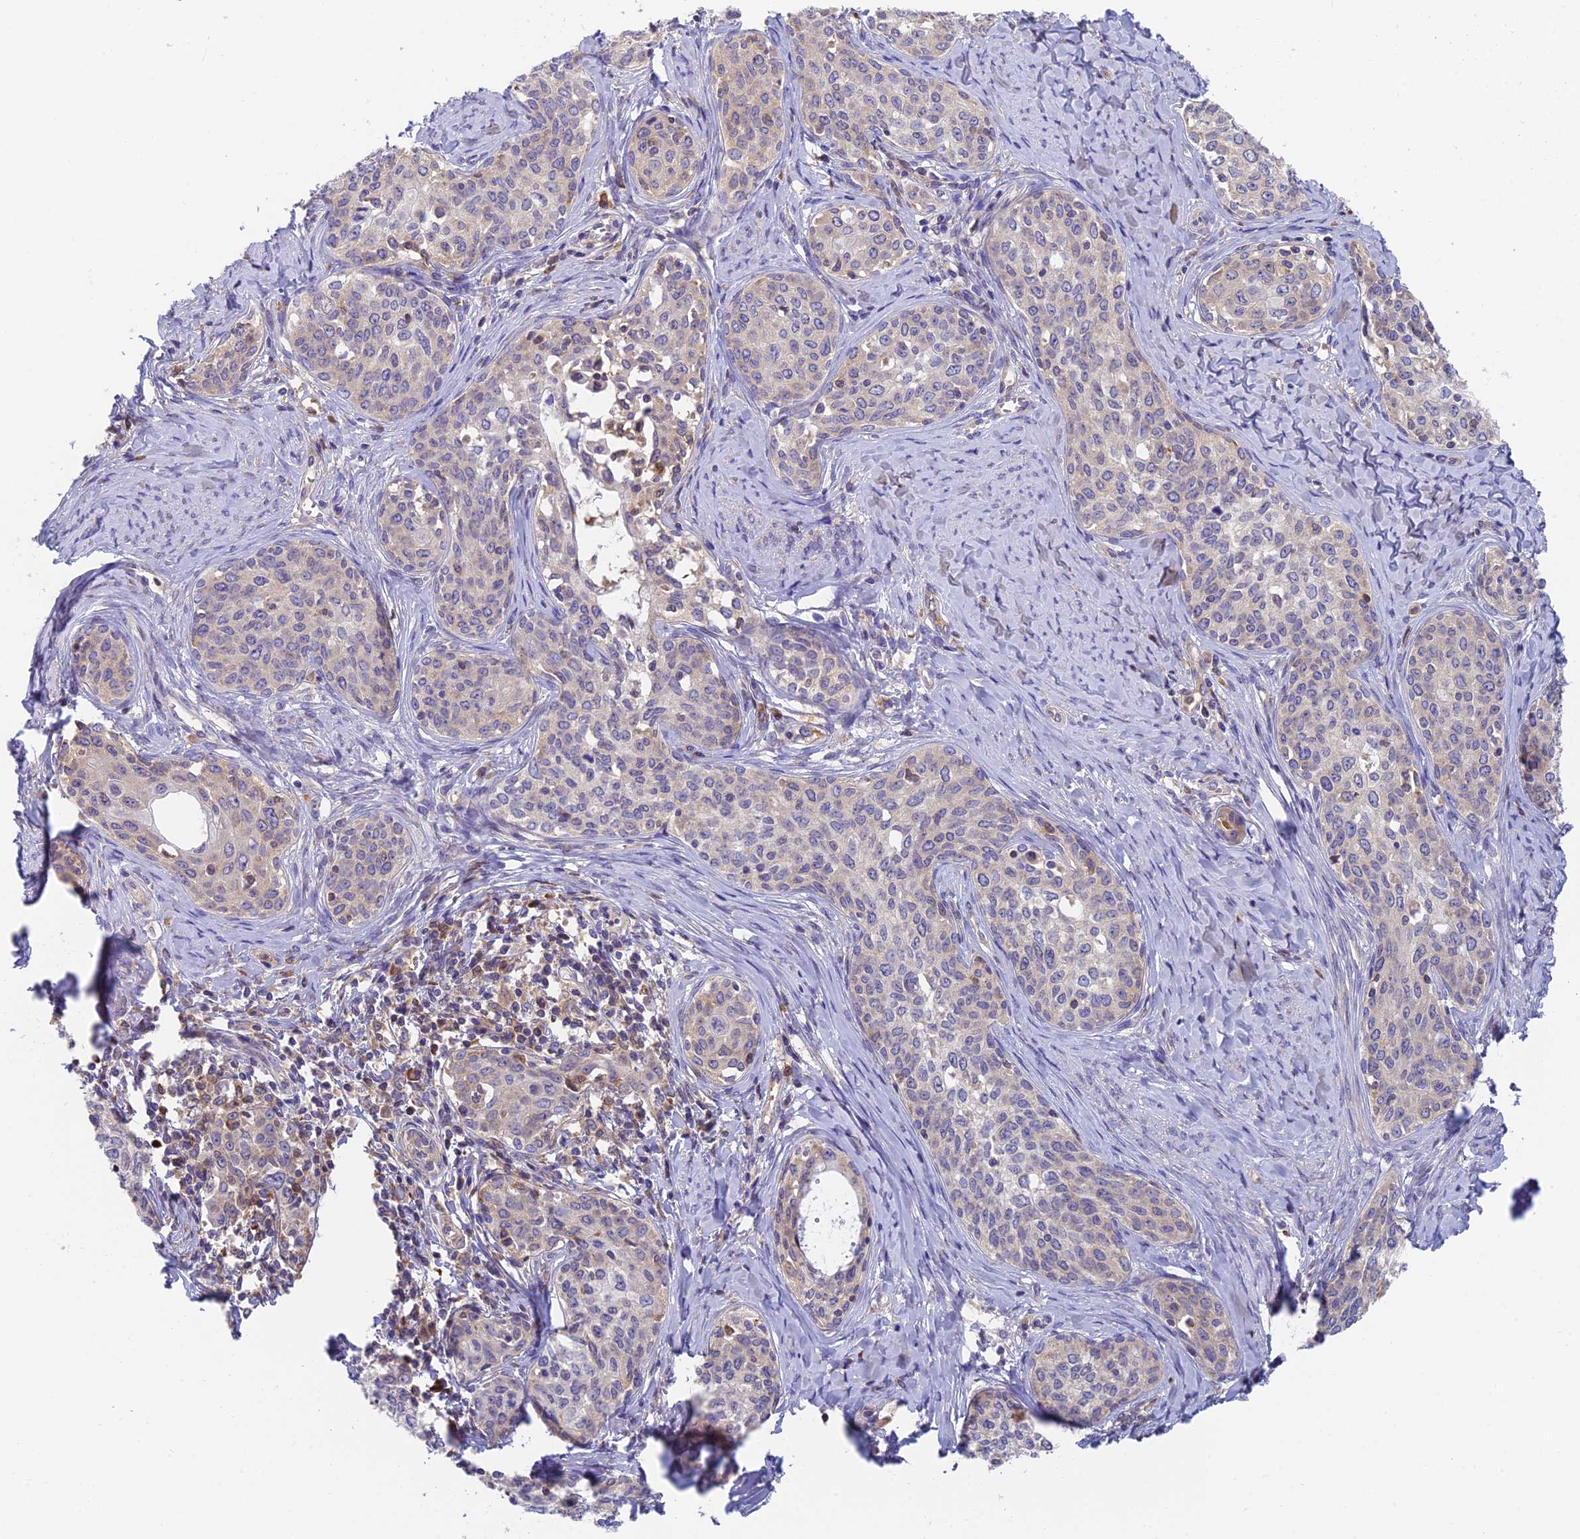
{"staining": {"intensity": "negative", "quantity": "none", "location": "none"}, "tissue": "cervical cancer", "cell_type": "Tumor cells", "image_type": "cancer", "snomed": [{"axis": "morphology", "description": "Squamous cell carcinoma, NOS"}, {"axis": "morphology", "description": "Adenocarcinoma, NOS"}, {"axis": "topography", "description": "Cervix"}], "caption": "DAB (3,3'-diaminobenzidine) immunohistochemical staining of human cervical squamous cell carcinoma displays no significant staining in tumor cells.", "gene": "IPO5", "patient": {"sex": "female", "age": 52}}